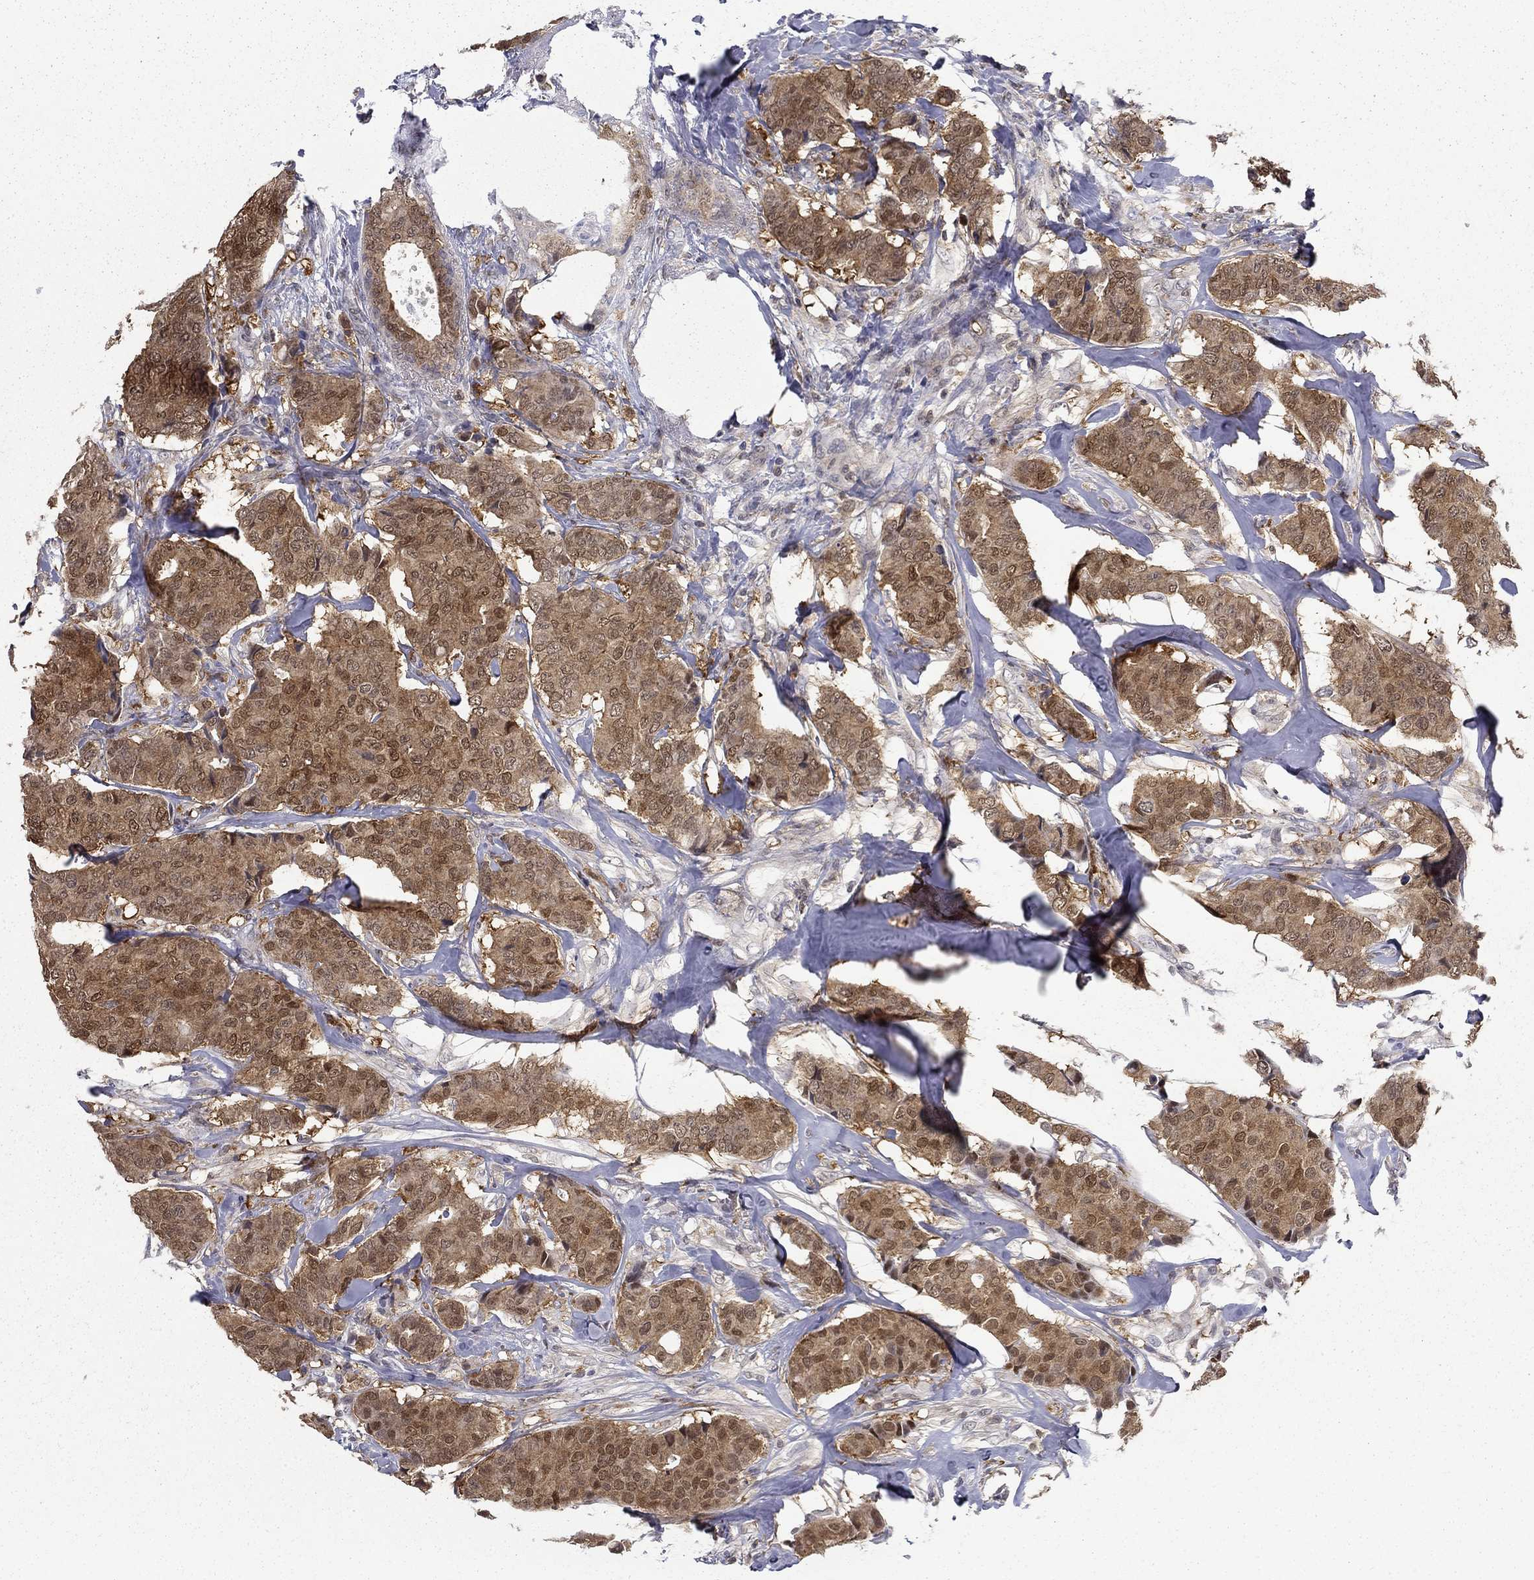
{"staining": {"intensity": "moderate", "quantity": ">75%", "location": "cytoplasmic/membranous"}, "tissue": "breast cancer", "cell_type": "Tumor cells", "image_type": "cancer", "snomed": [{"axis": "morphology", "description": "Duct carcinoma"}, {"axis": "topography", "description": "Breast"}], "caption": "A micrograph showing moderate cytoplasmic/membranous positivity in about >75% of tumor cells in breast invasive ductal carcinoma, as visualized by brown immunohistochemical staining.", "gene": "NIT2", "patient": {"sex": "female", "age": 75}}